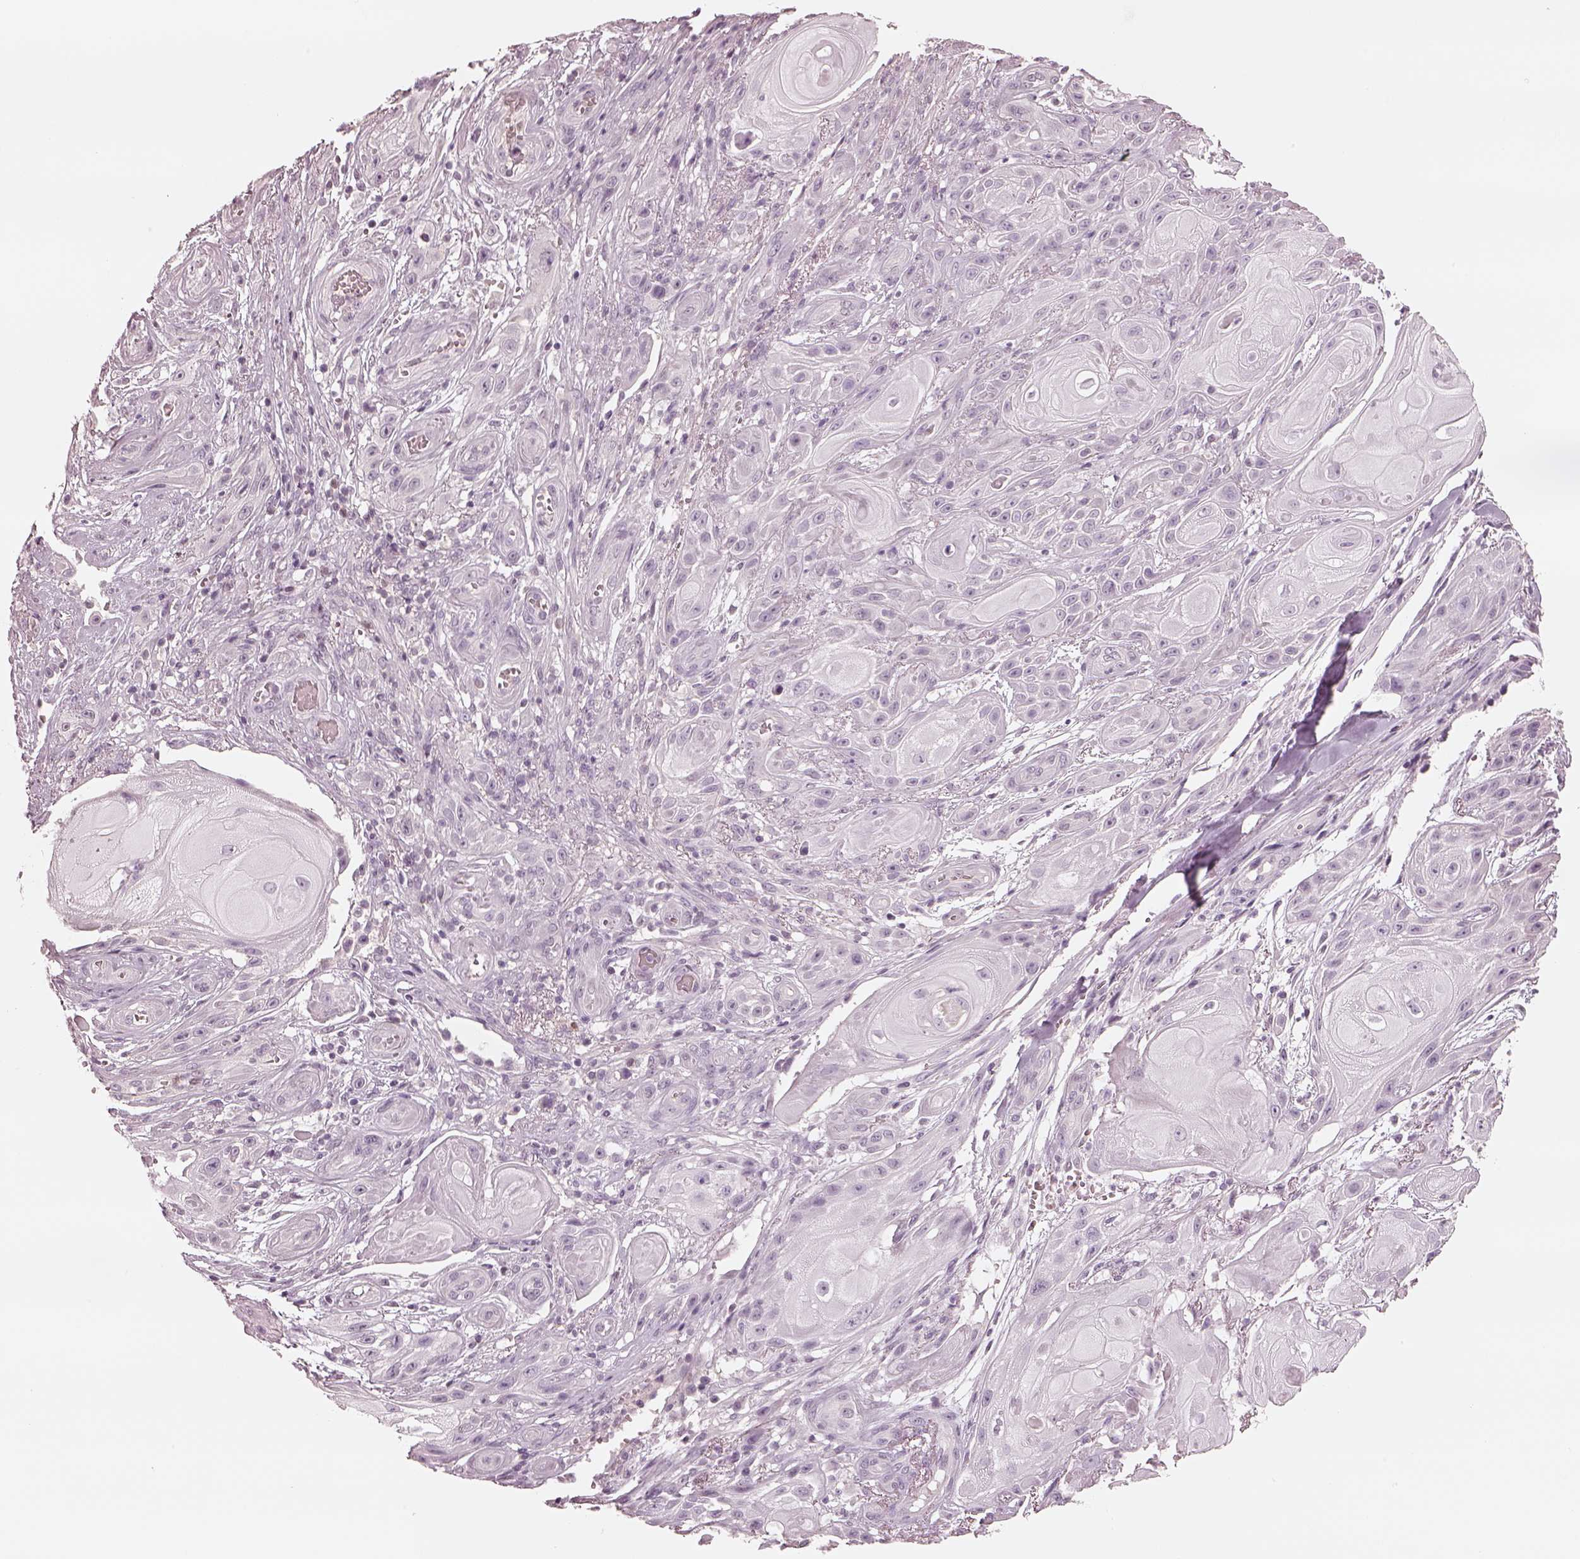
{"staining": {"intensity": "negative", "quantity": "none", "location": "none"}, "tissue": "skin cancer", "cell_type": "Tumor cells", "image_type": "cancer", "snomed": [{"axis": "morphology", "description": "Squamous cell carcinoma, NOS"}, {"axis": "topography", "description": "Skin"}], "caption": "High power microscopy histopathology image of an immunohistochemistry image of skin cancer, revealing no significant positivity in tumor cells. (DAB immunohistochemistry visualized using brightfield microscopy, high magnification).", "gene": "EGR4", "patient": {"sex": "male", "age": 62}}